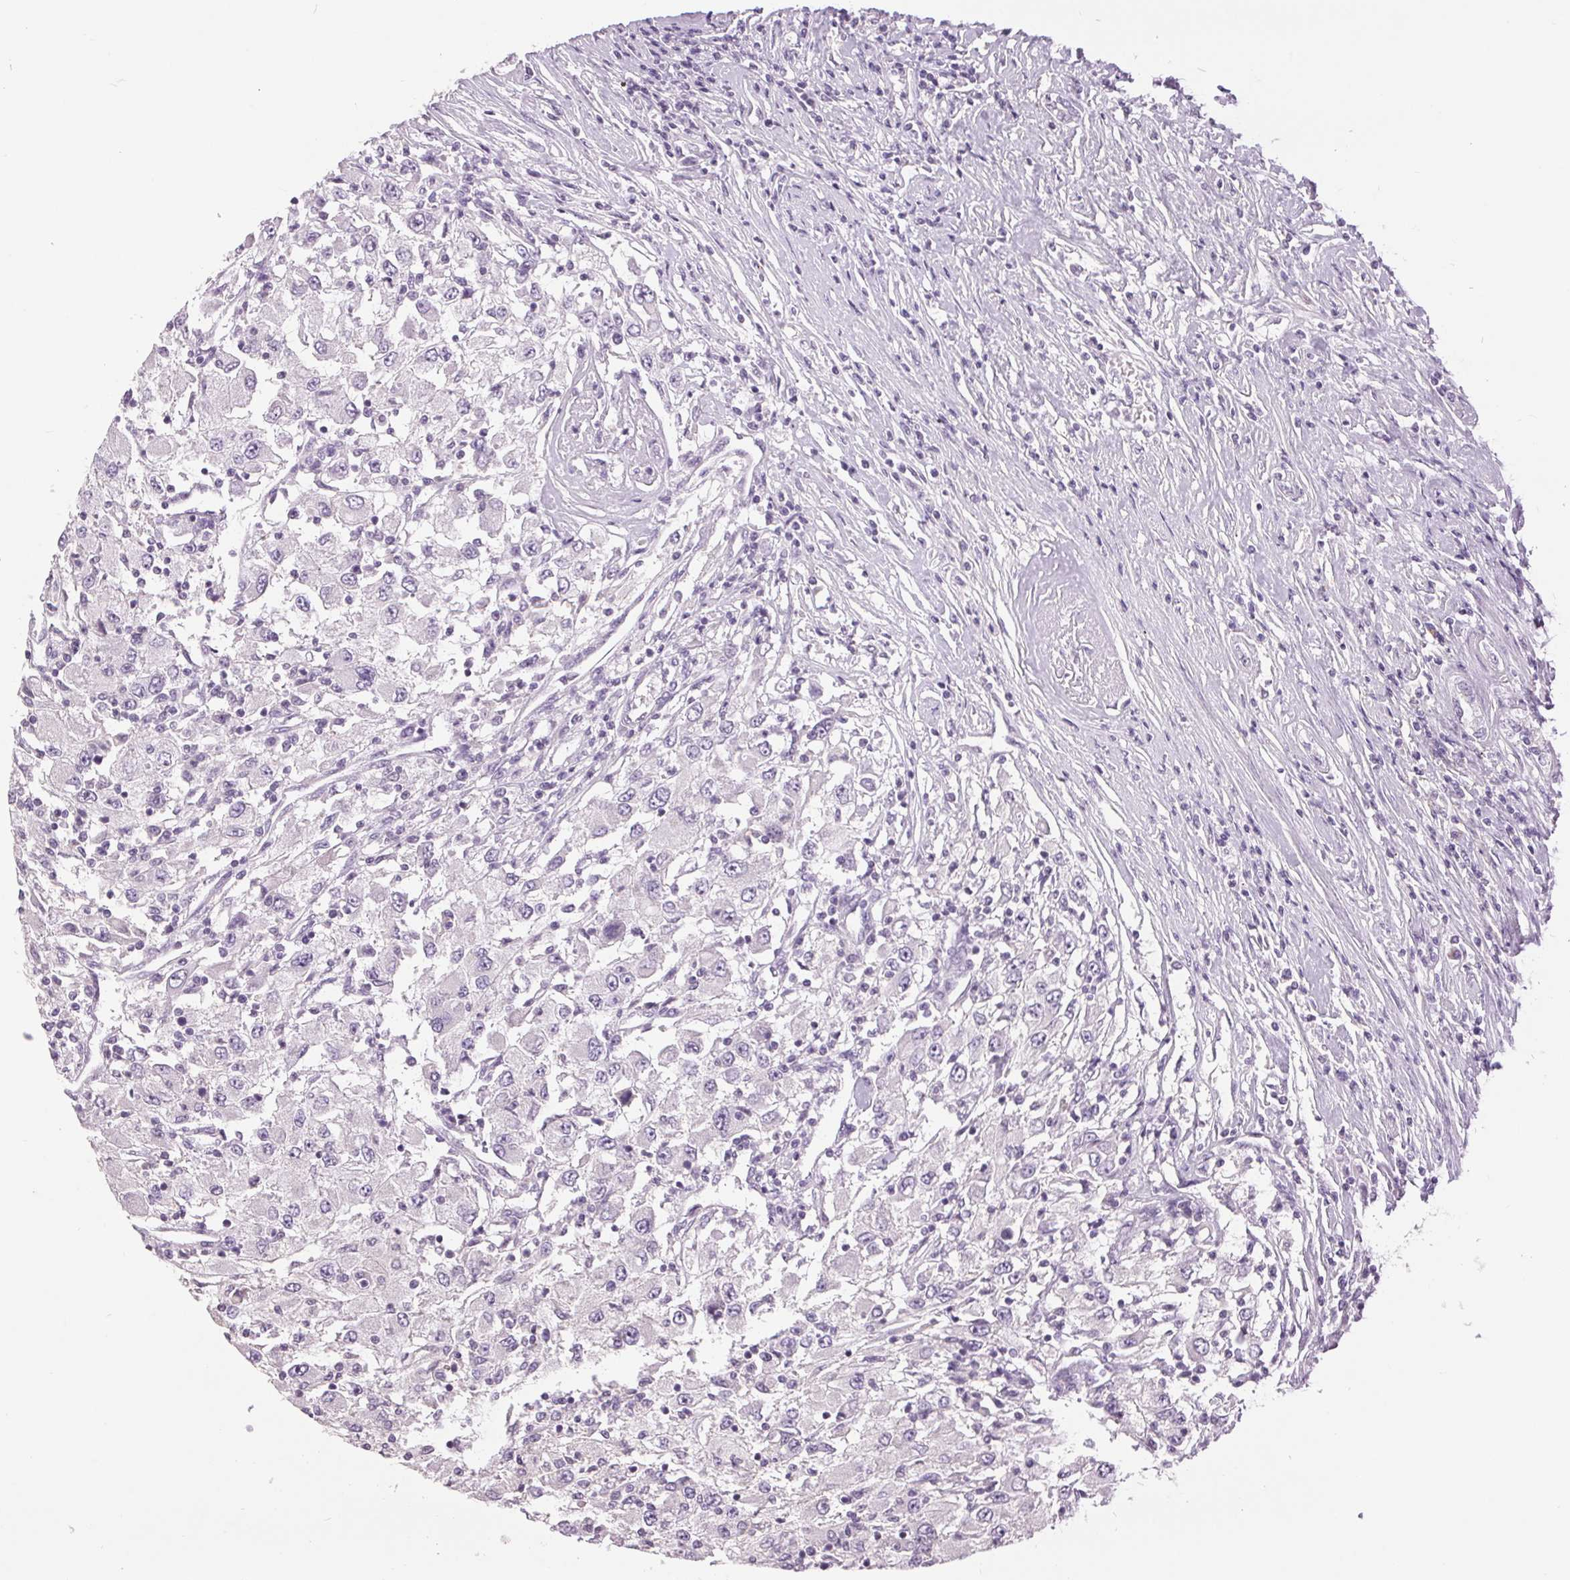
{"staining": {"intensity": "negative", "quantity": "none", "location": "none"}, "tissue": "renal cancer", "cell_type": "Tumor cells", "image_type": "cancer", "snomed": [{"axis": "morphology", "description": "Adenocarcinoma, NOS"}, {"axis": "topography", "description": "Kidney"}], "caption": "Immunohistochemistry micrograph of renal adenocarcinoma stained for a protein (brown), which reveals no staining in tumor cells.", "gene": "FXYD4", "patient": {"sex": "female", "age": 67}}